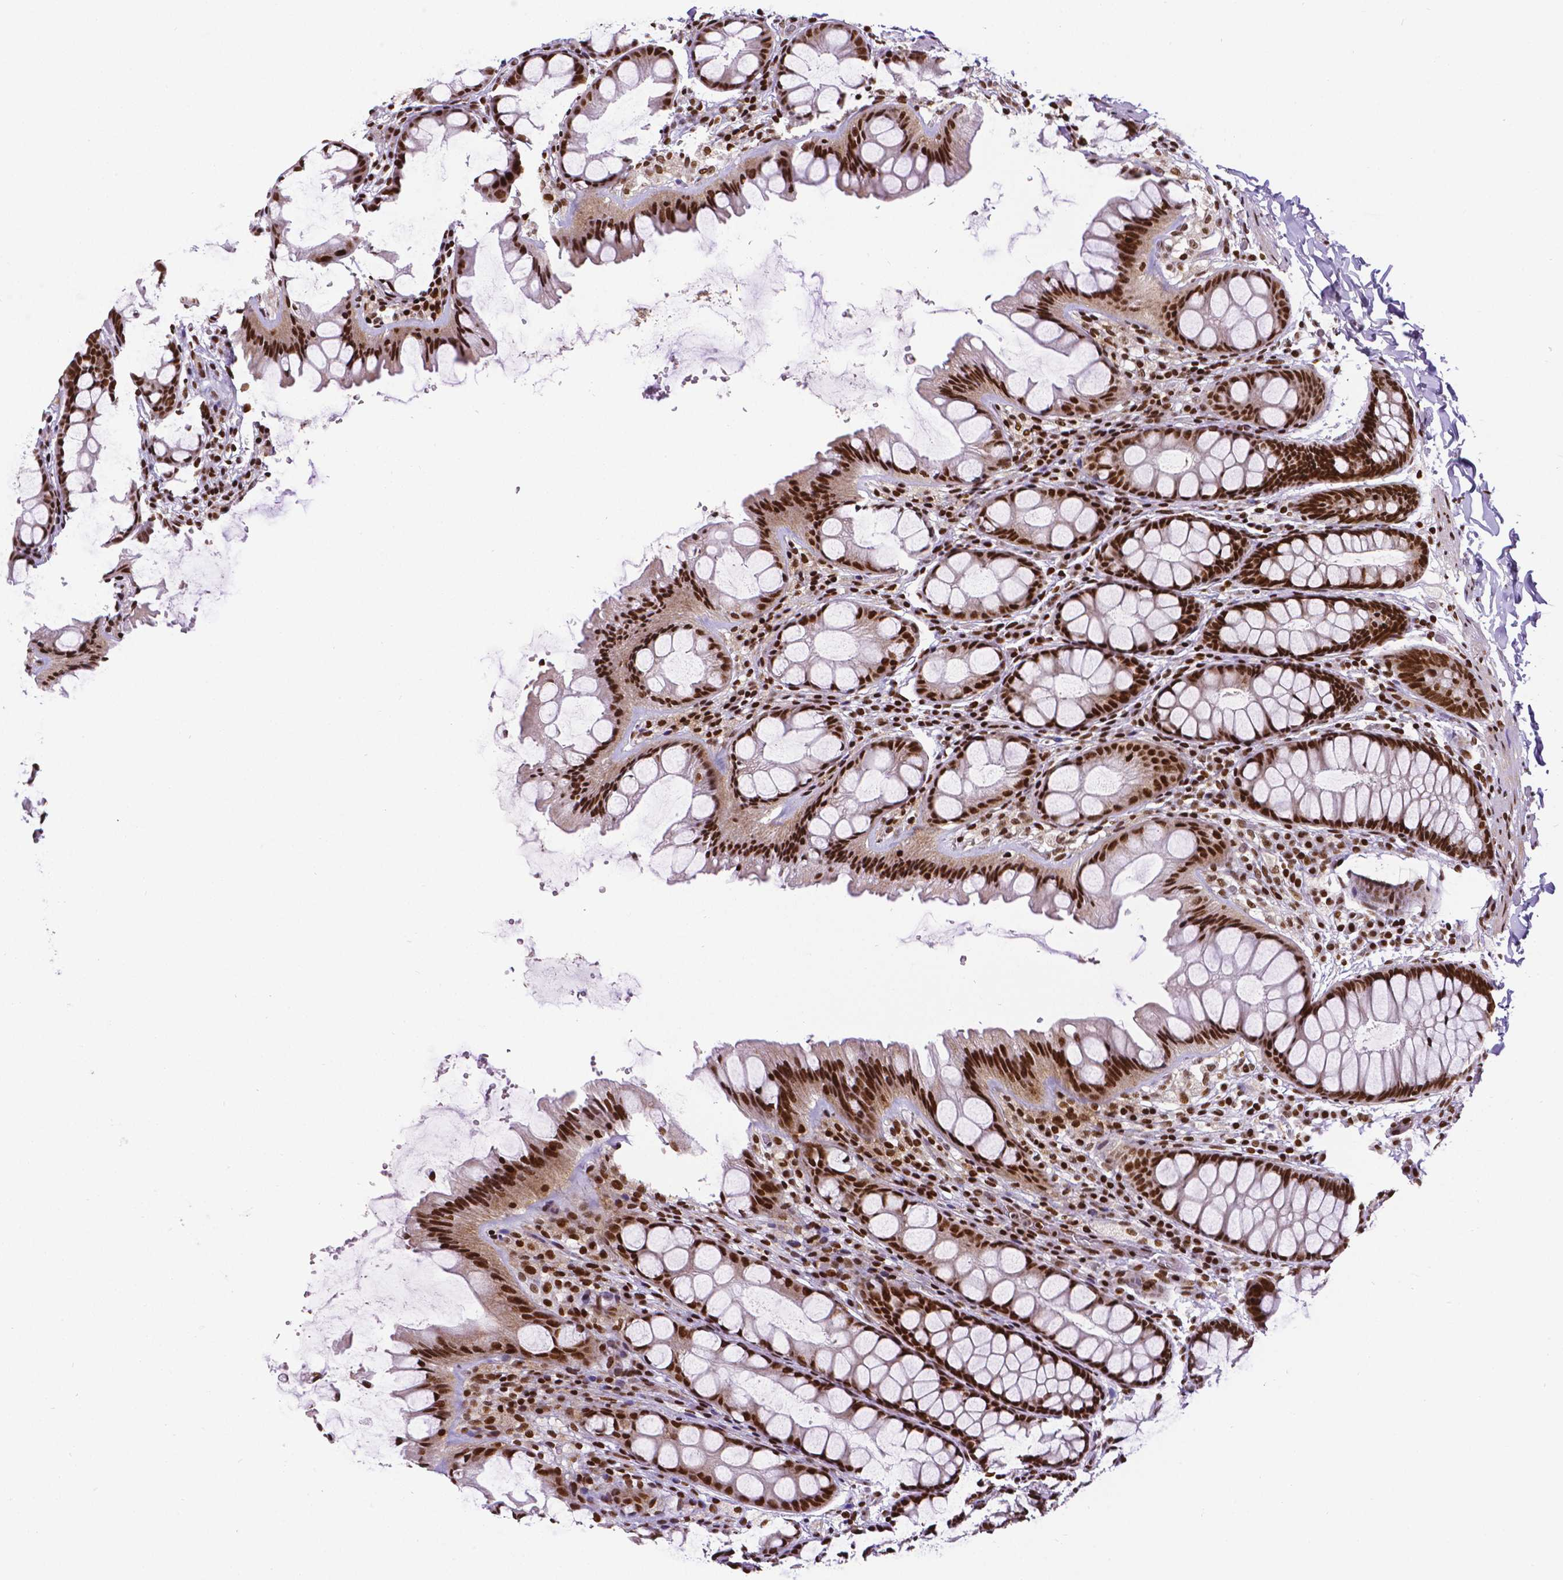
{"staining": {"intensity": "moderate", "quantity": ">75%", "location": "nuclear"}, "tissue": "colon", "cell_type": "Endothelial cells", "image_type": "normal", "snomed": [{"axis": "morphology", "description": "Normal tissue, NOS"}, {"axis": "topography", "description": "Colon"}], "caption": "Protein analysis of benign colon shows moderate nuclear staining in about >75% of endothelial cells.", "gene": "CTCF", "patient": {"sex": "male", "age": 47}}